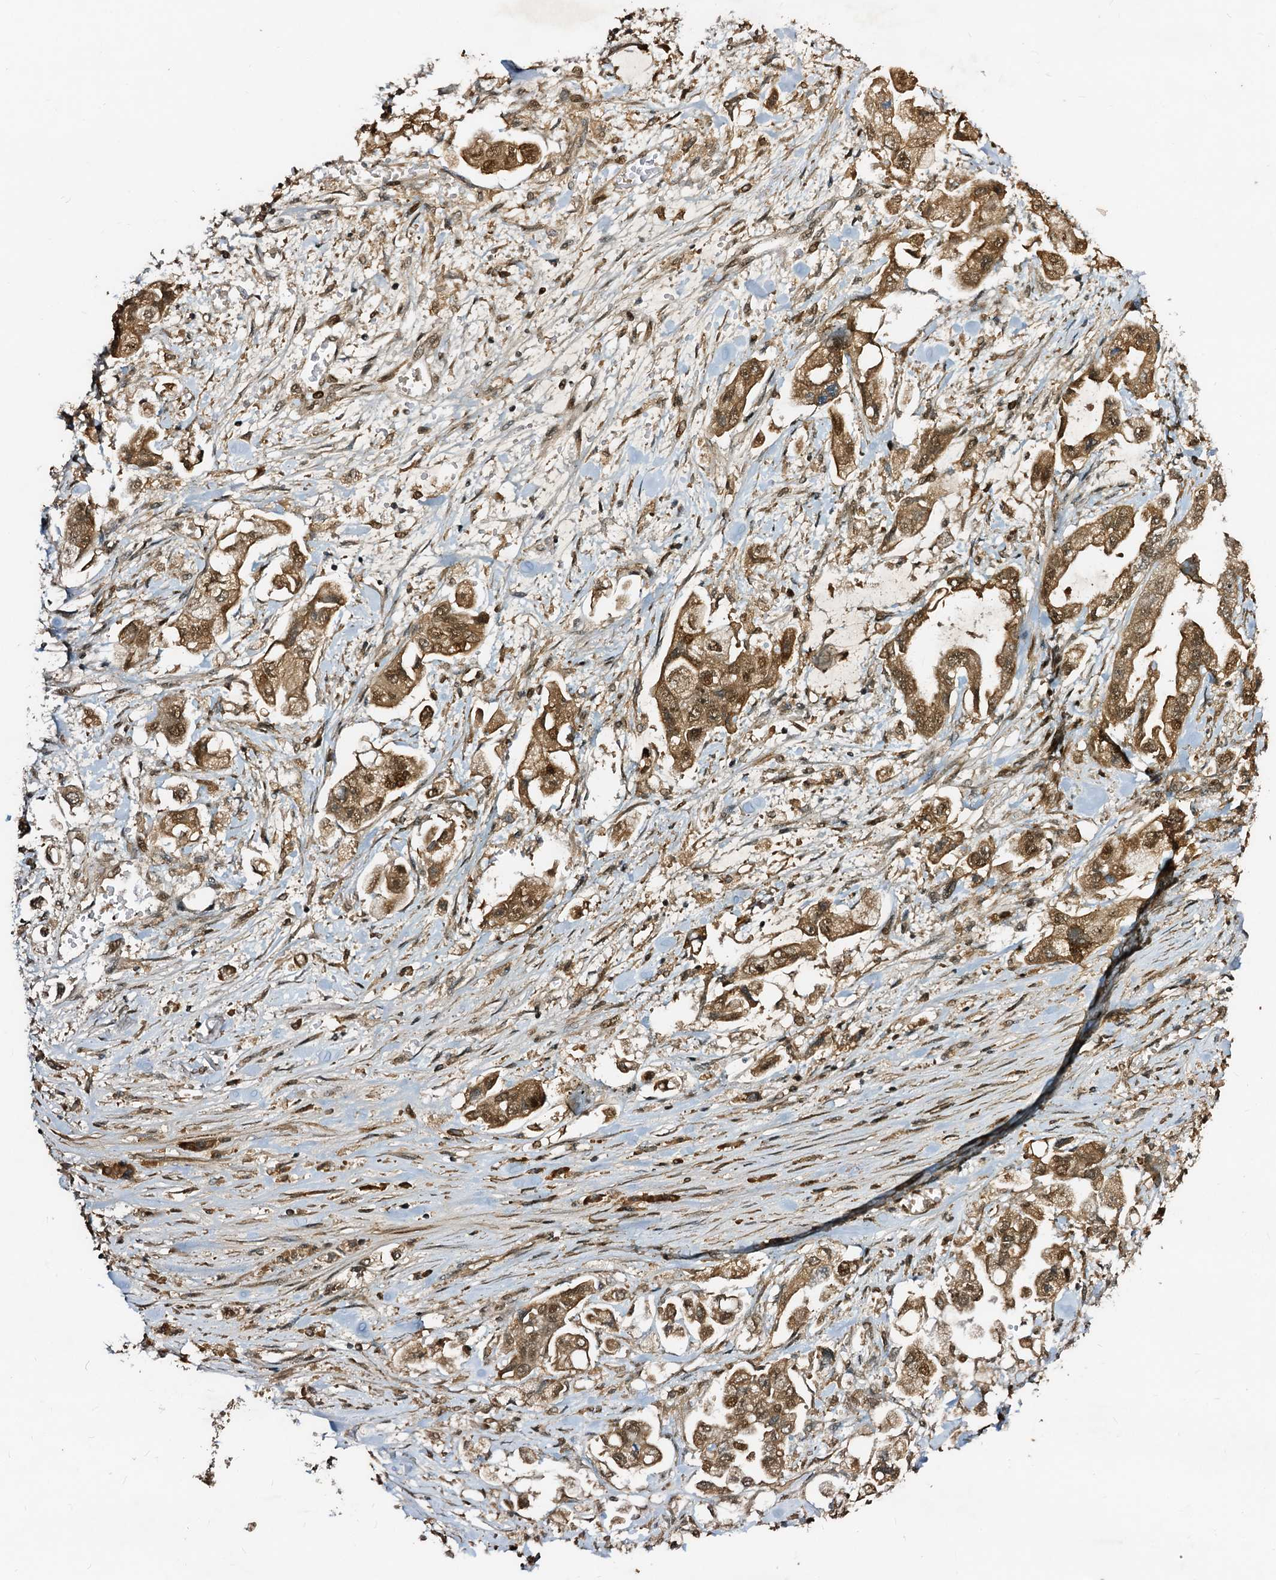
{"staining": {"intensity": "moderate", "quantity": ">75%", "location": "cytoplasmic/membranous,nuclear"}, "tissue": "stomach cancer", "cell_type": "Tumor cells", "image_type": "cancer", "snomed": [{"axis": "morphology", "description": "Adenocarcinoma, NOS"}, {"axis": "topography", "description": "Stomach"}], "caption": "This histopathology image shows stomach cancer stained with immunohistochemistry to label a protein in brown. The cytoplasmic/membranous and nuclear of tumor cells show moderate positivity for the protein. Nuclei are counter-stained blue.", "gene": "TRAPPC4", "patient": {"sex": "male", "age": 62}}